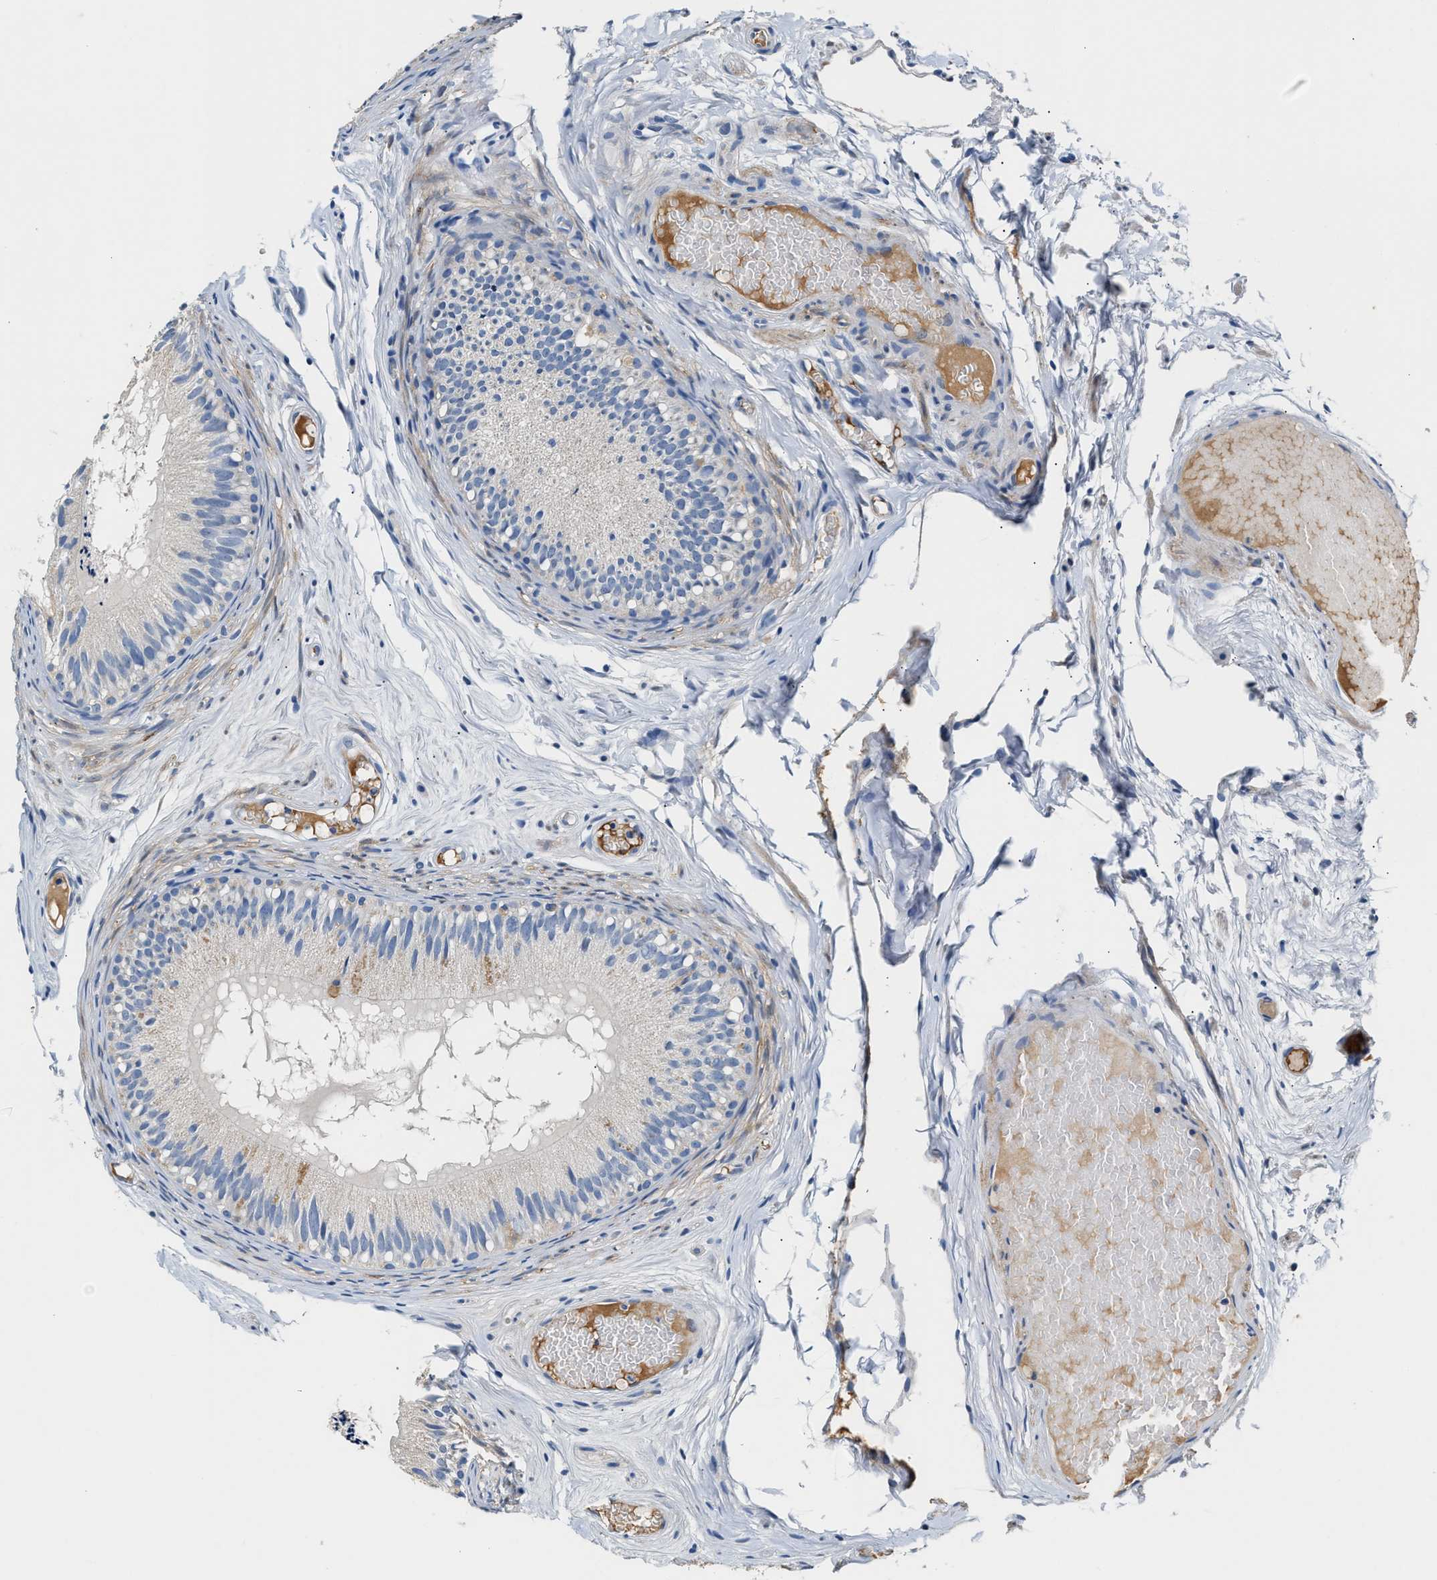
{"staining": {"intensity": "negative", "quantity": "none", "location": "none"}, "tissue": "epididymis", "cell_type": "Glandular cells", "image_type": "normal", "snomed": [{"axis": "morphology", "description": "Normal tissue, NOS"}, {"axis": "topography", "description": "Epididymis"}], "caption": "This image is of benign epididymis stained with IHC to label a protein in brown with the nuclei are counter-stained blue. There is no positivity in glandular cells.", "gene": "TUT7", "patient": {"sex": "male", "age": 46}}